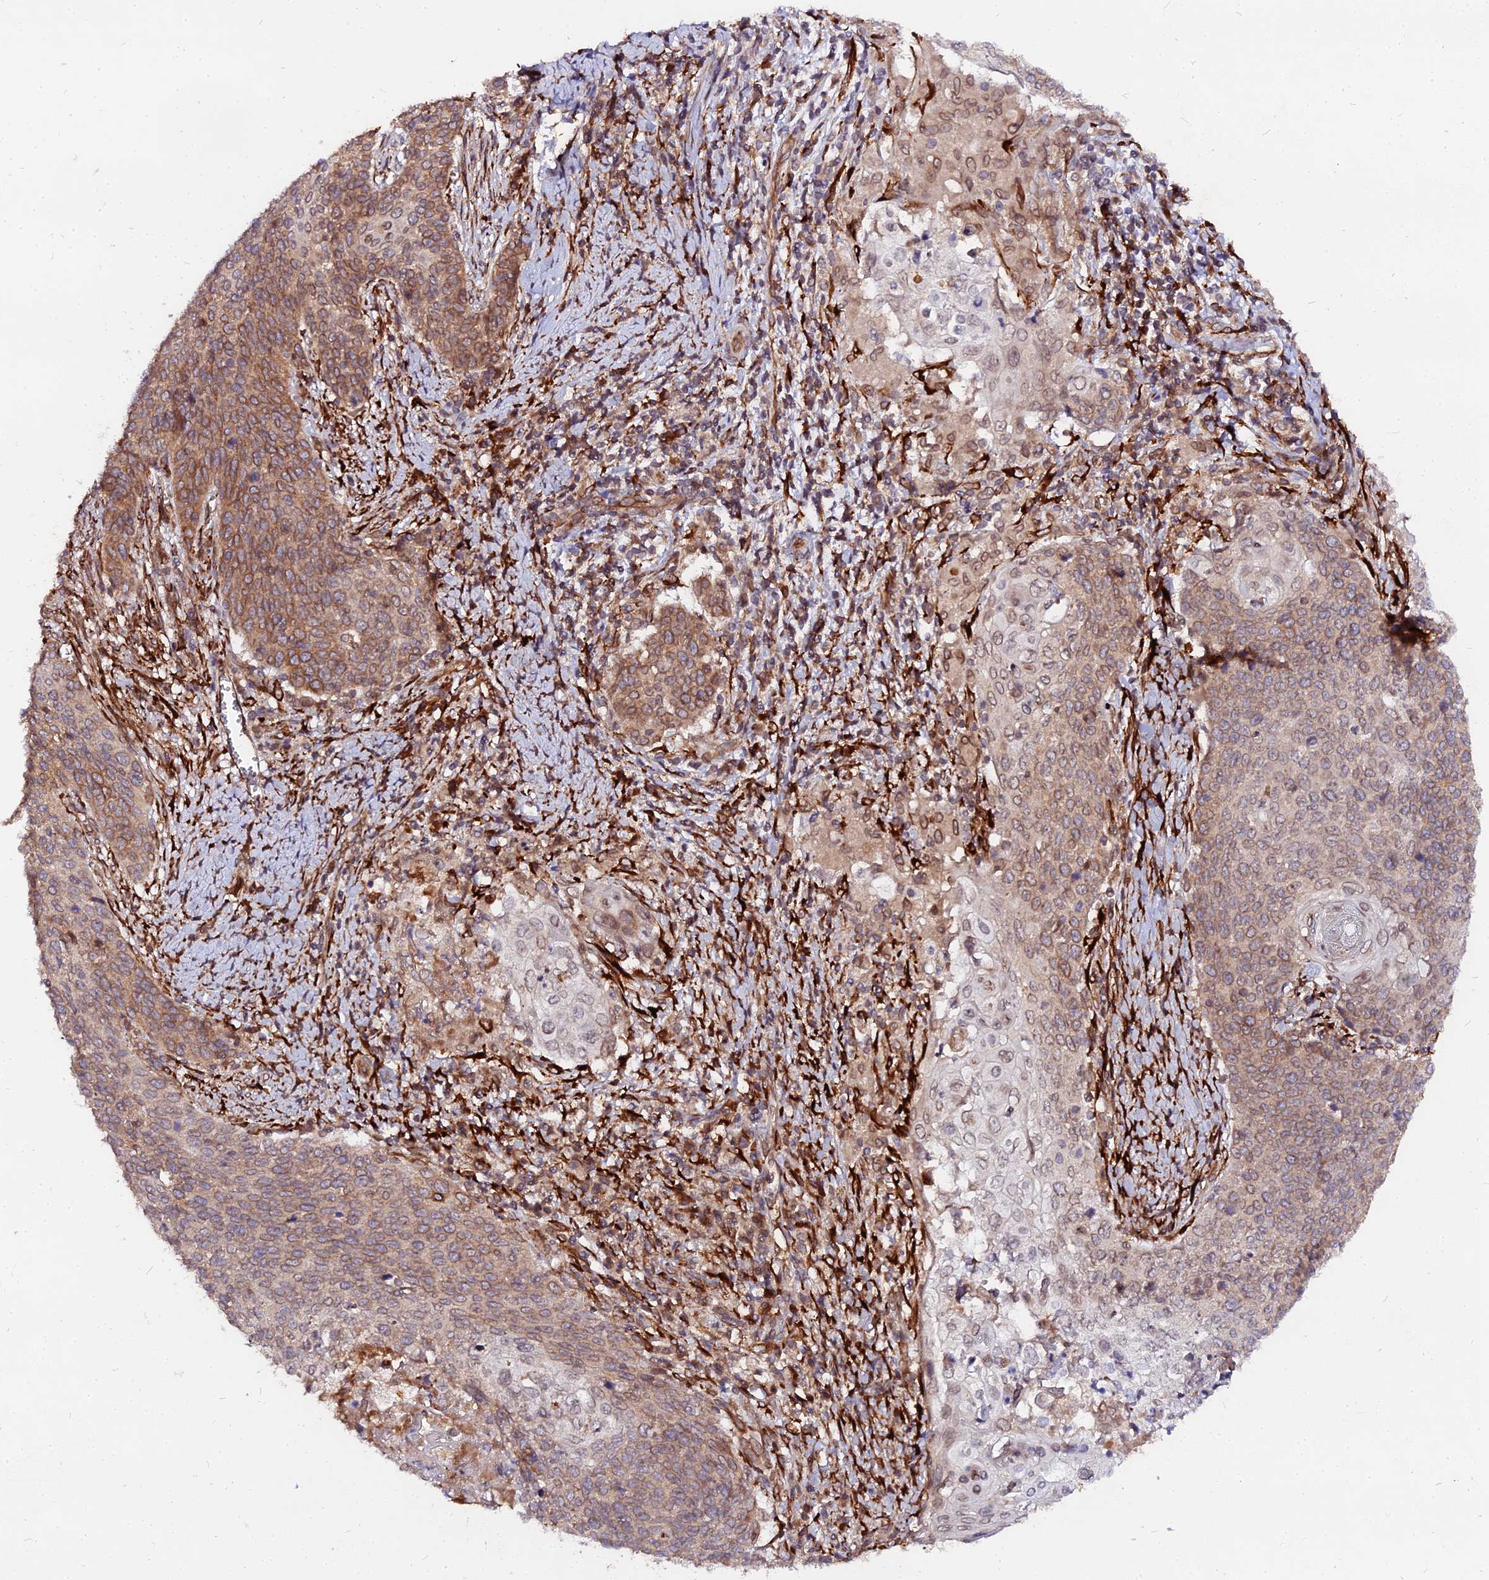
{"staining": {"intensity": "moderate", "quantity": ">75%", "location": "cytoplasmic/membranous"}, "tissue": "cervical cancer", "cell_type": "Tumor cells", "image_type": "cancer", "snomed": [{"axis": "morphology", "description": "Squamous cell carcinoma, NOS"}, {"axis": "topography", "description": "Cervix"}], "caption": "Squamous cell carcinoma (cervical) stained for a protein displays moderate cytoplasmic/membranous positivity in tumor cells. (Stains: DAB in brown, nuclei in blue, Microscopy: brightfield microscopy at high magnification).", "gene": "PDE4D", "patient": {"sex": "female", "age": 39}}